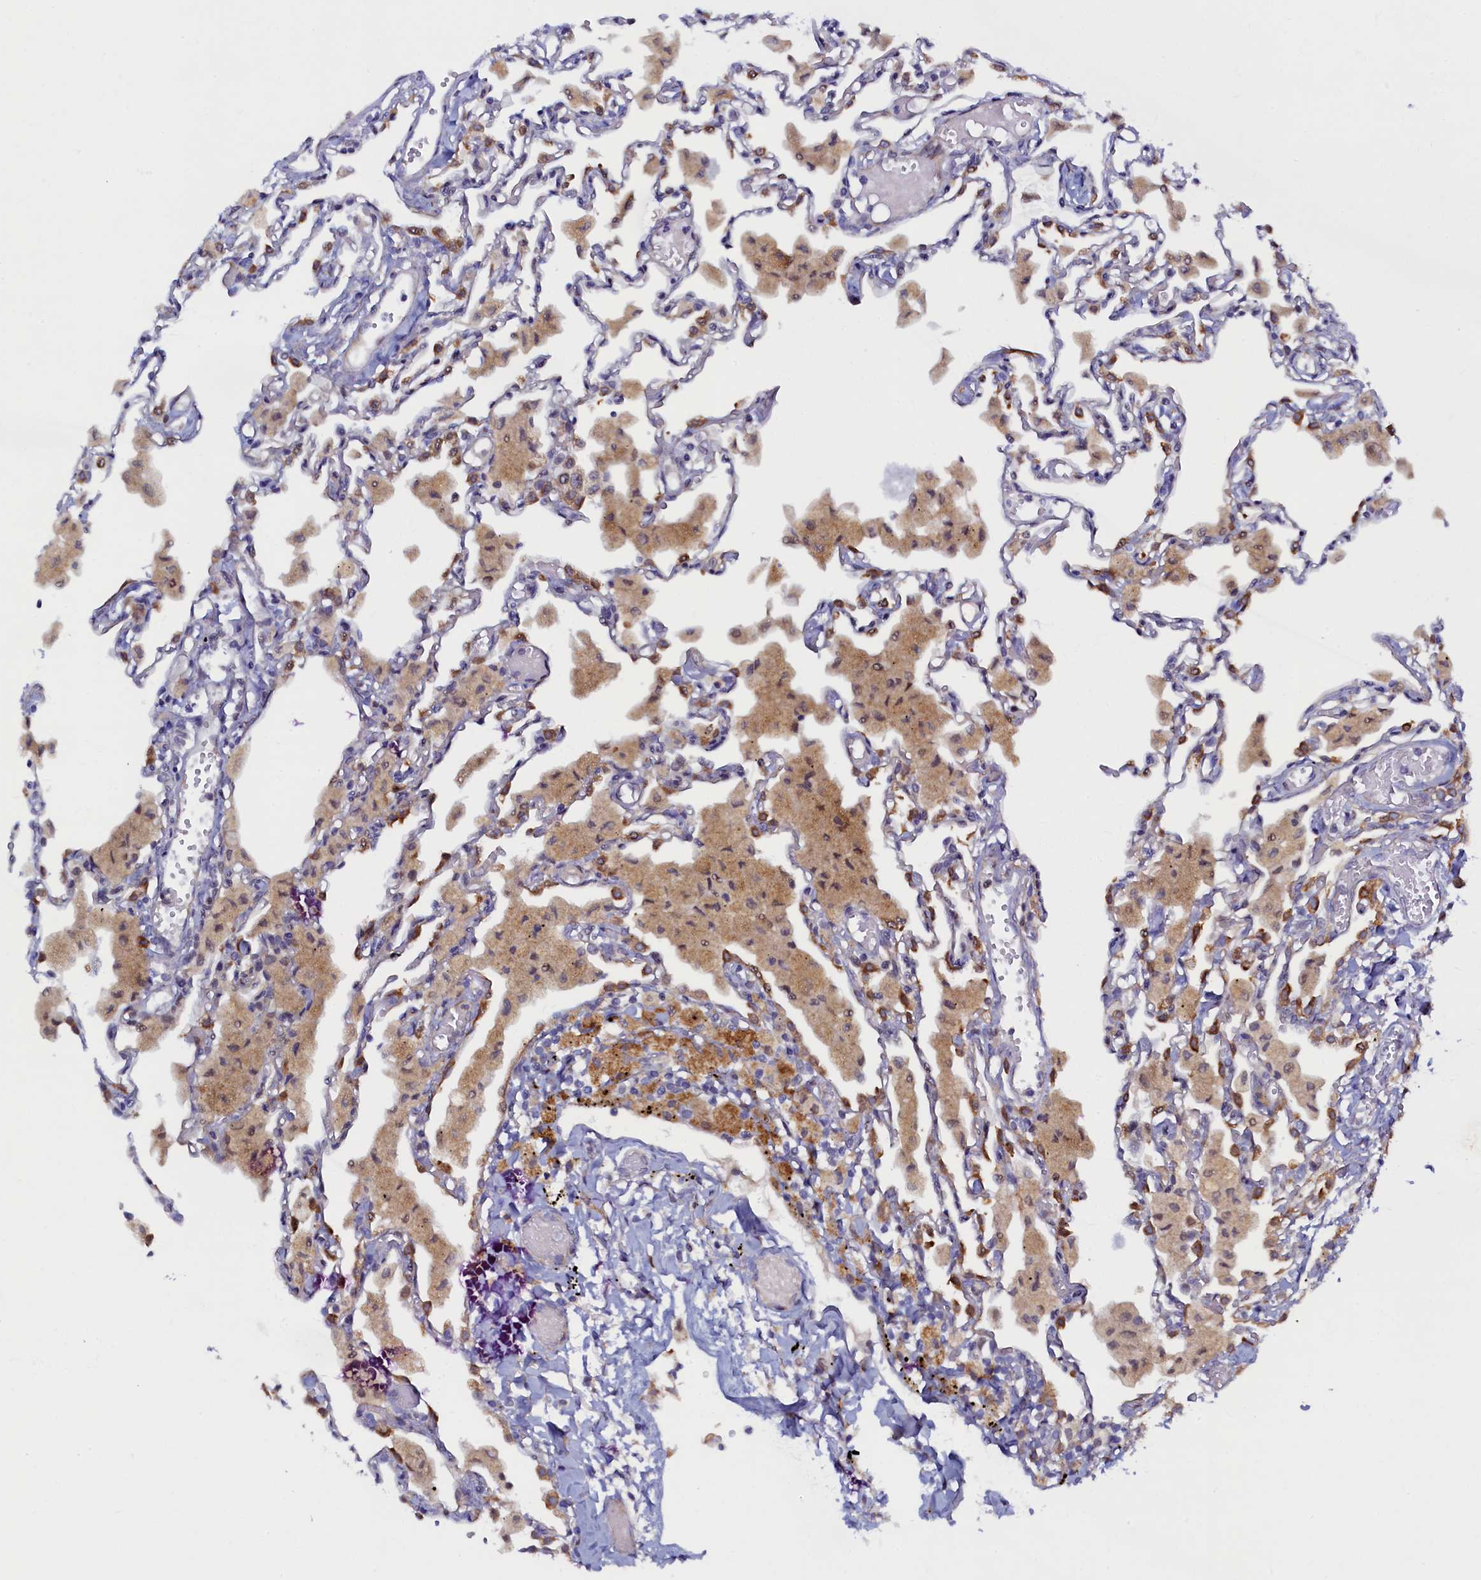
{"staining": {"intensity": "moderate", "quantity": "<25%", "location": "cytoplasmic/membranous"}, "tissue": "lung", "cell_type": "Alveolar cells", "image_type": "normal", "snomed": [{"axis": "morphology", "description": "Normal tissue, NOS"}, {"axis": "topography", "description": "Bronchus"}, {"axis": "topography", "description": "Lung"}], "caption": "The image shows immunohistochemical staining of unremarkable lung. There is moderate cytoplasmic/membranous positivity is present in about <25% of alveolar cells. (Brightfield microscopy of DAB IHC at high magnification).", "gene": "SLC16A14", "patient": {"sex": "female", "age": 49}}